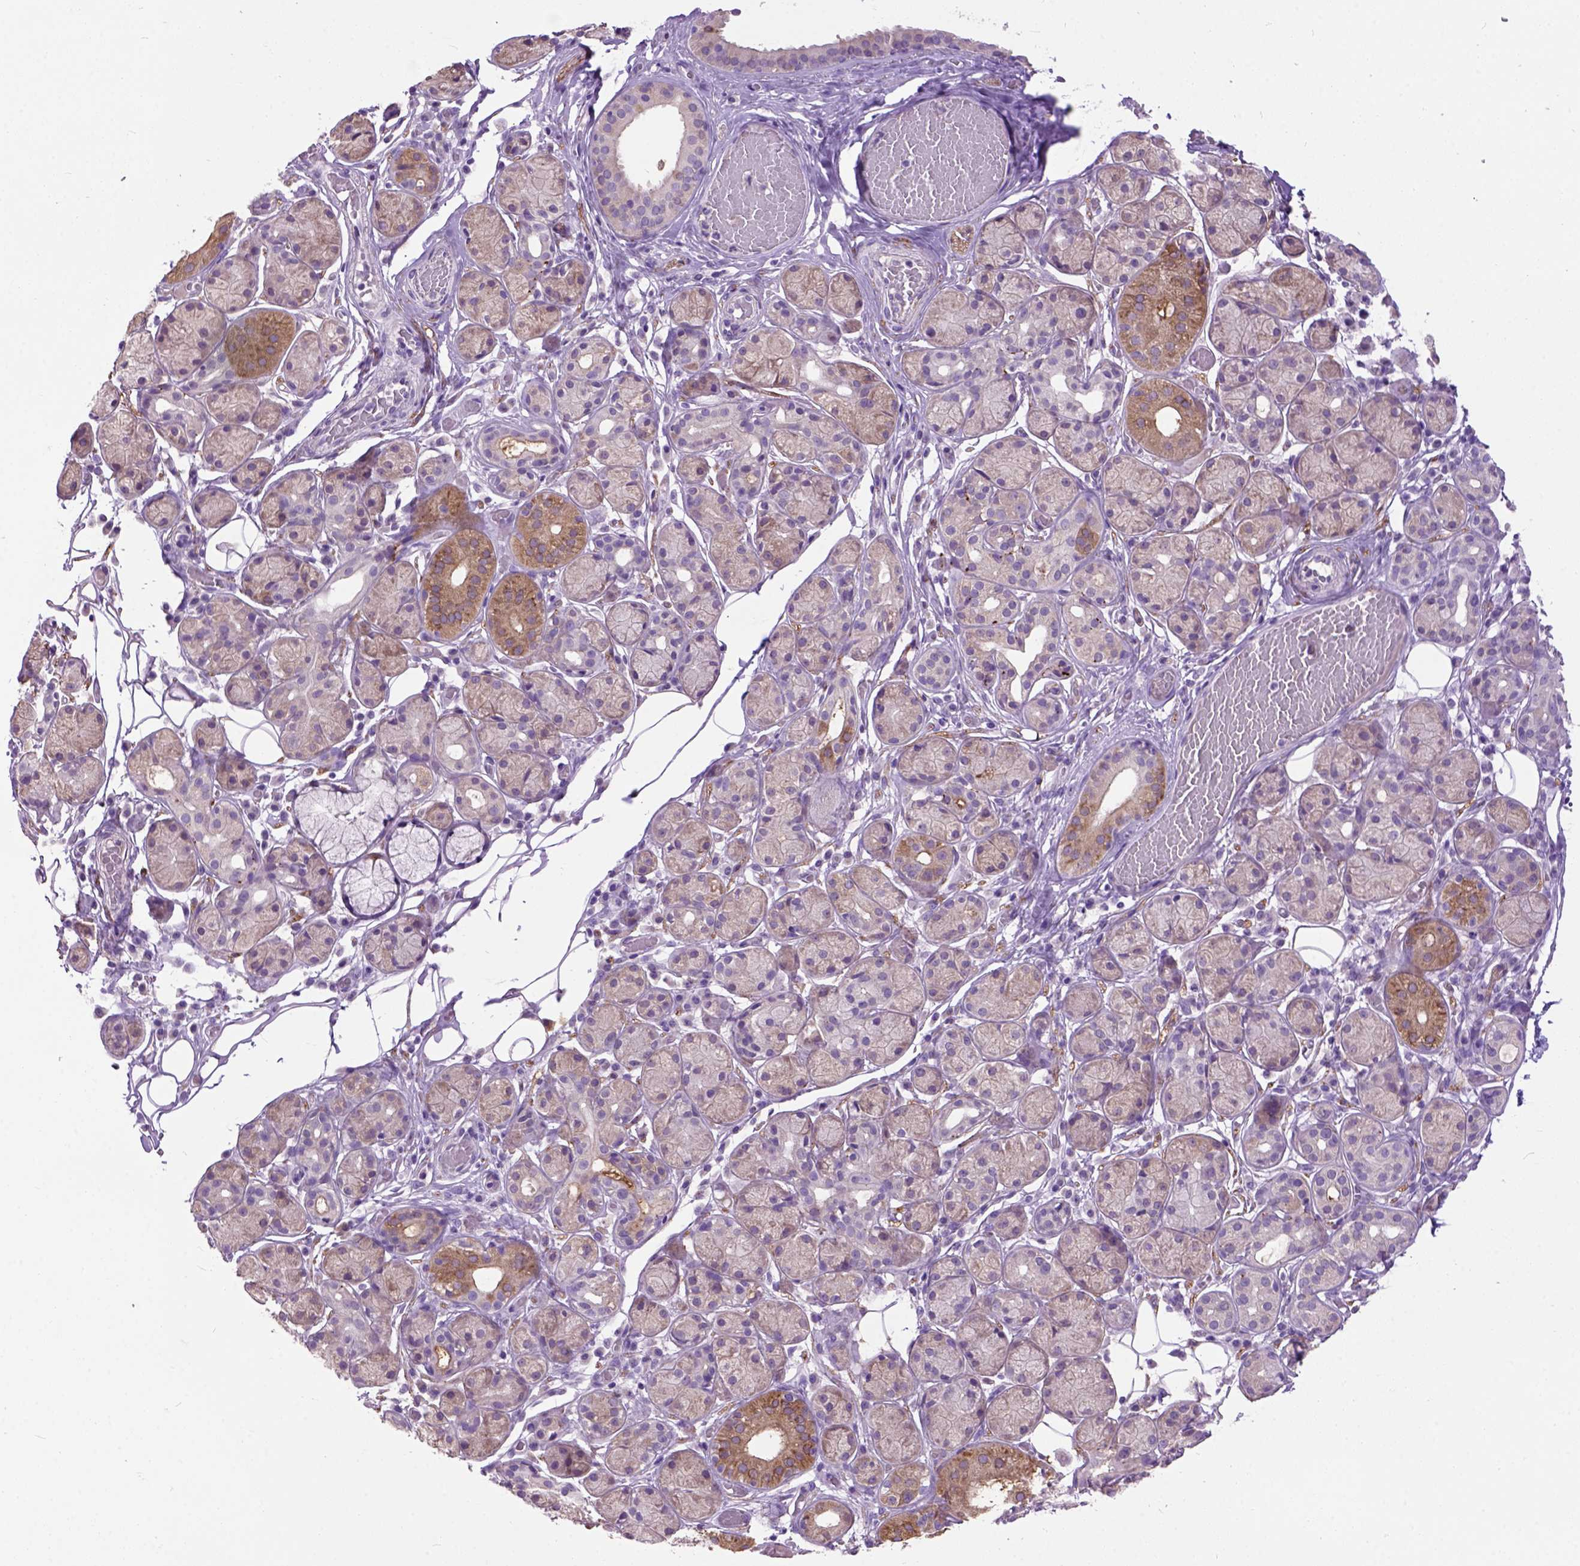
{"staining": {"intensity": "moderate", "quantity": "25%-75%", "location": "cytoplasmic/membranous"}, "tissue": "salivary gland", "cell_type": "Glandular cells", "image_type": "normal", "snomed": [{"axis": "morphology", "description": "Normal tissue, NOS"}, {"axis": "topography", "description": "Salivary gland"}, {"axis": "topography", "description": "Peripheral nerve tissue"}], "caption": "Salivary gland was stained to show a protein in brown. There is medium levels of moderate cytoplasmic/membranous expression in approximately 25%-75% of glandular cells. (DAB IHC with brightfield microscopy, high magnification).", "gene": "MAPT", "patient": {"sex": "male", "age": 71}}